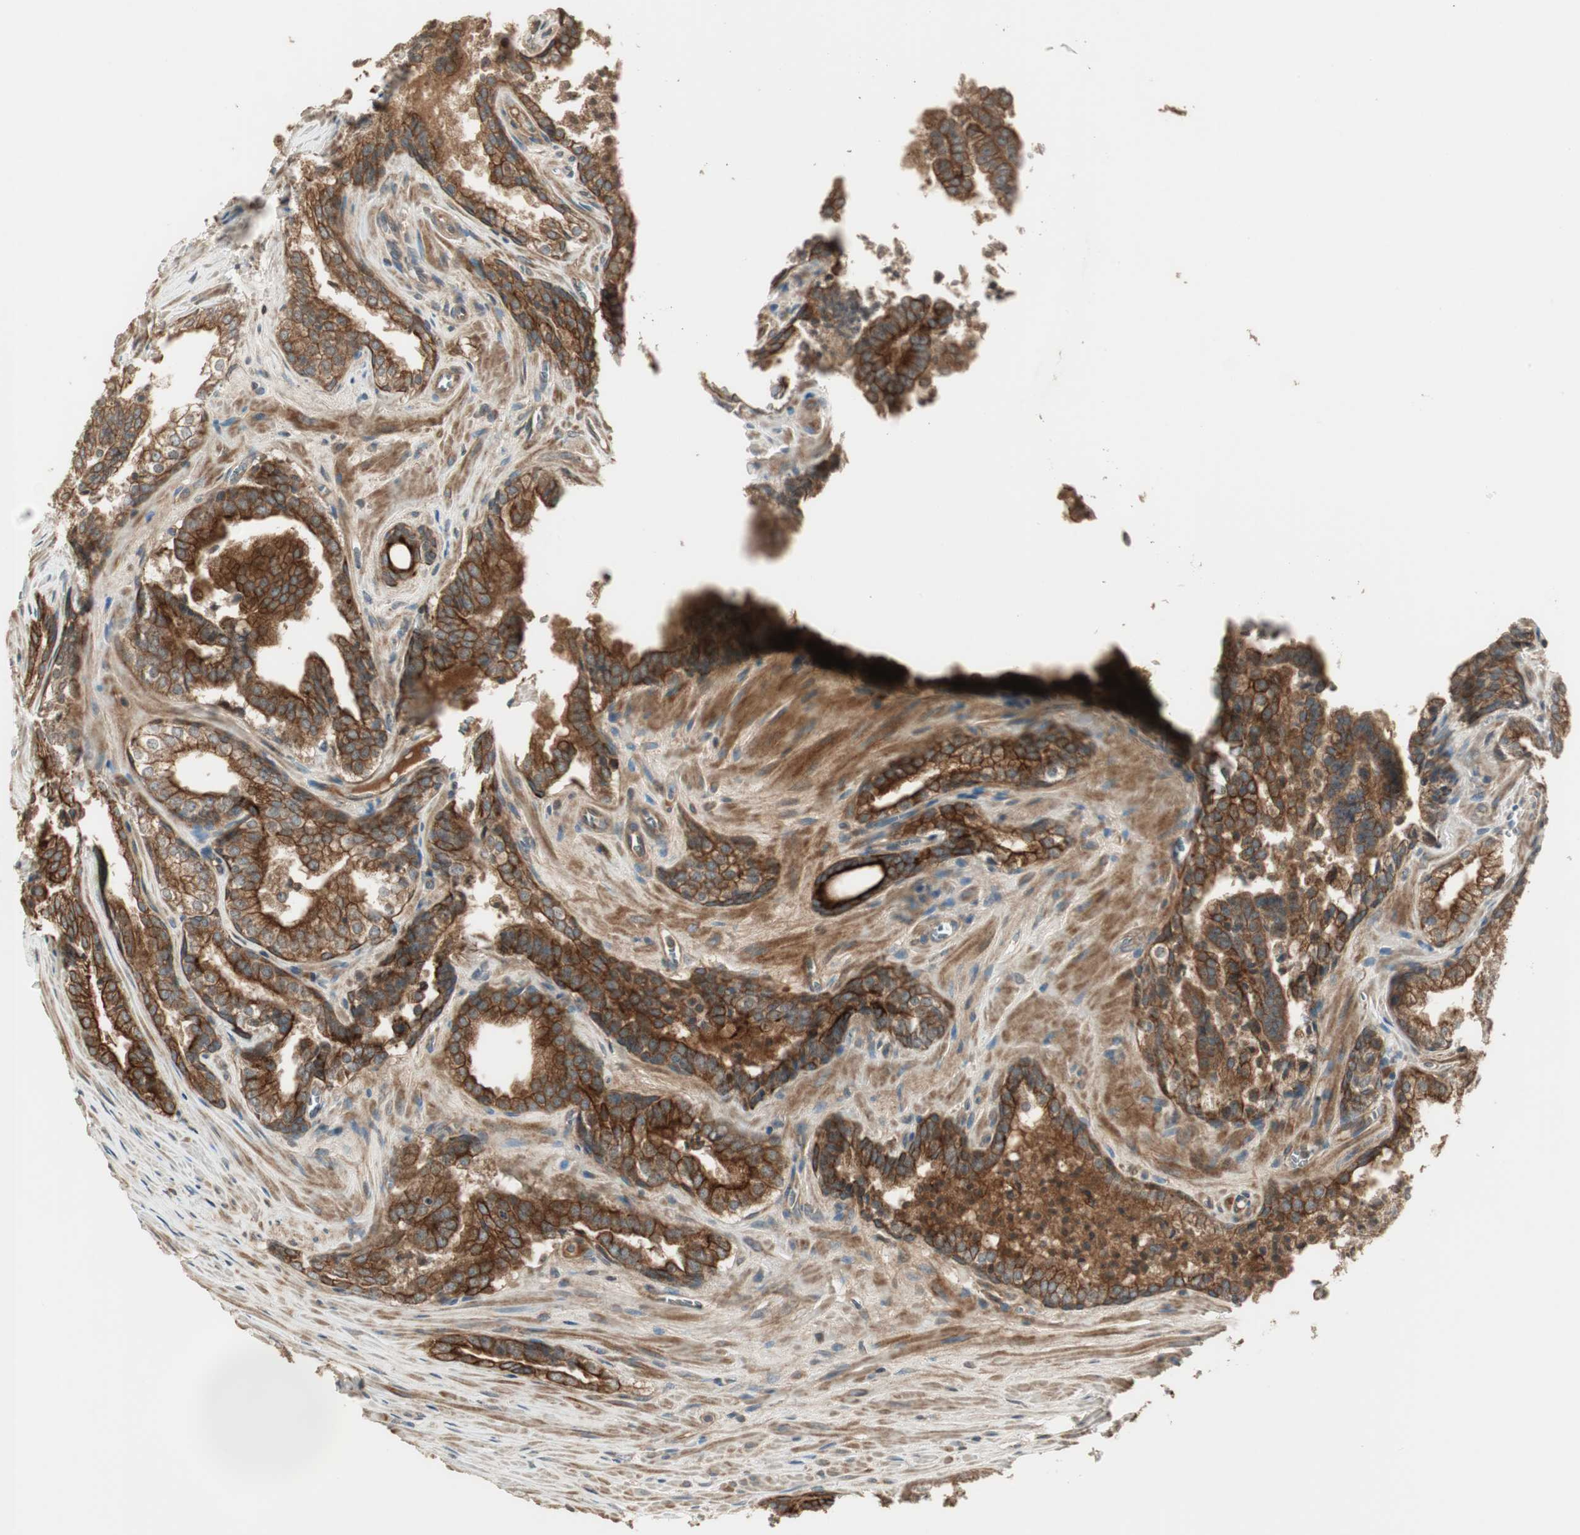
{"staining": {"intensity": "strong", "quantity": ">75%", "location": "cytoplasmic/membranous"}, "tissue": "prostate cancer", "cell_type": "Tumor cells", "image_type": "cancer", "snomed": [{"axis": "morphology", "description": "Adenocarcinoma, Low grade"}, {"axis": "topography", "description": "Prostate"}], "caption": "Prostate adenocarcinoma (low-grade) stained for a protein (brown) exhibits strong cytoplasmic/membranous positive positivity in approximately >75% of tumor cells.", "gene": "PFDN5", "patient": {"sex": "male", "age": 60}}